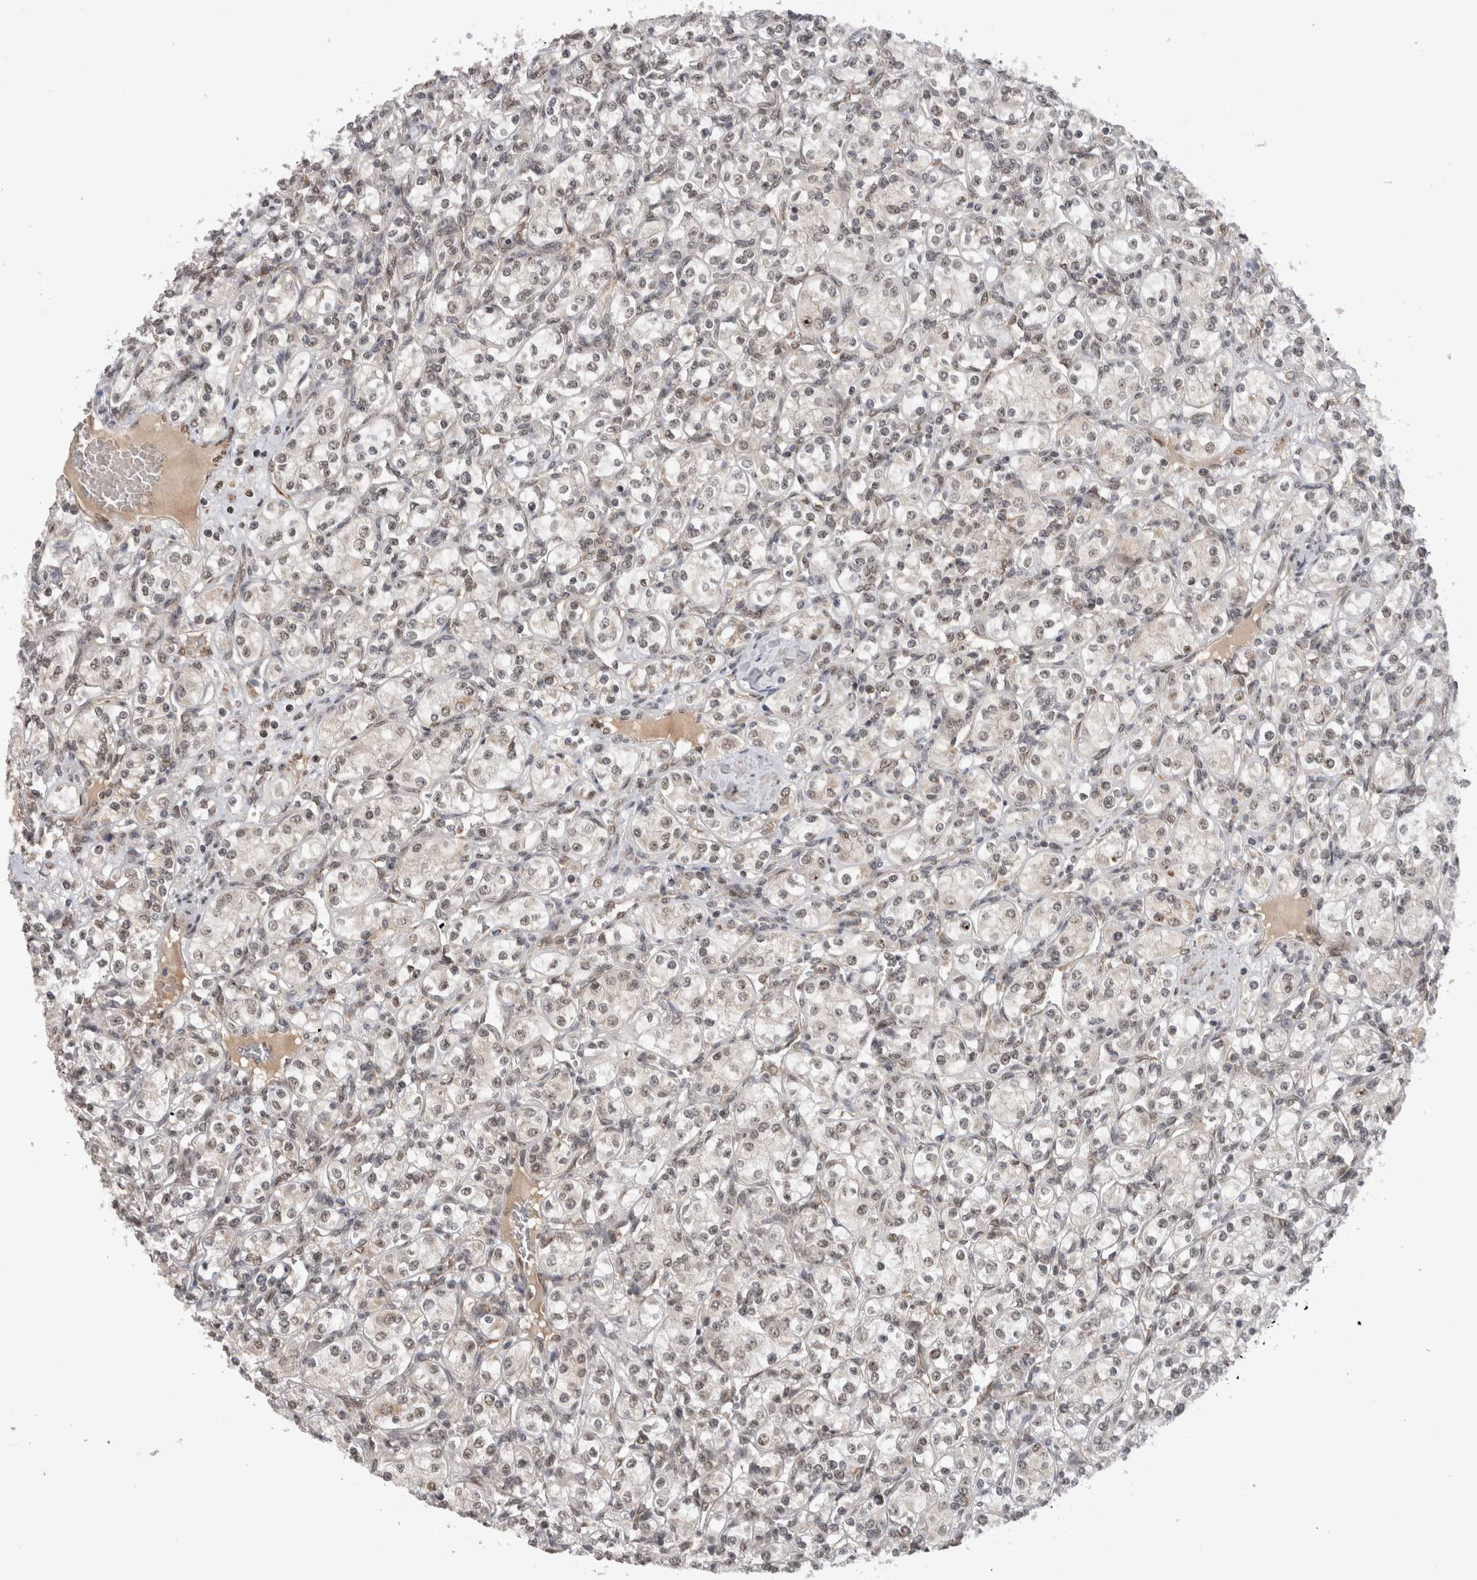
{"staining": {"intensity": "weak", "quantity": ">75%", "location": "nuclear"}, "tissue": "renal cancer", "cell_type": "Tumor cells", "image_type": "cancer", "snomed": [{"axis": "morphology", "description": "Adenocarcinoma, NOS"}, {"axis": "topography", "description": "Kidney"}], "caption": "Weak nuclear expression for a protein is appreciated in about >75% of tumor cells of renal cancer using immunohistochemistry.", "gene": "TMEM65", "patient": {"sex": "male", "age": 77}}